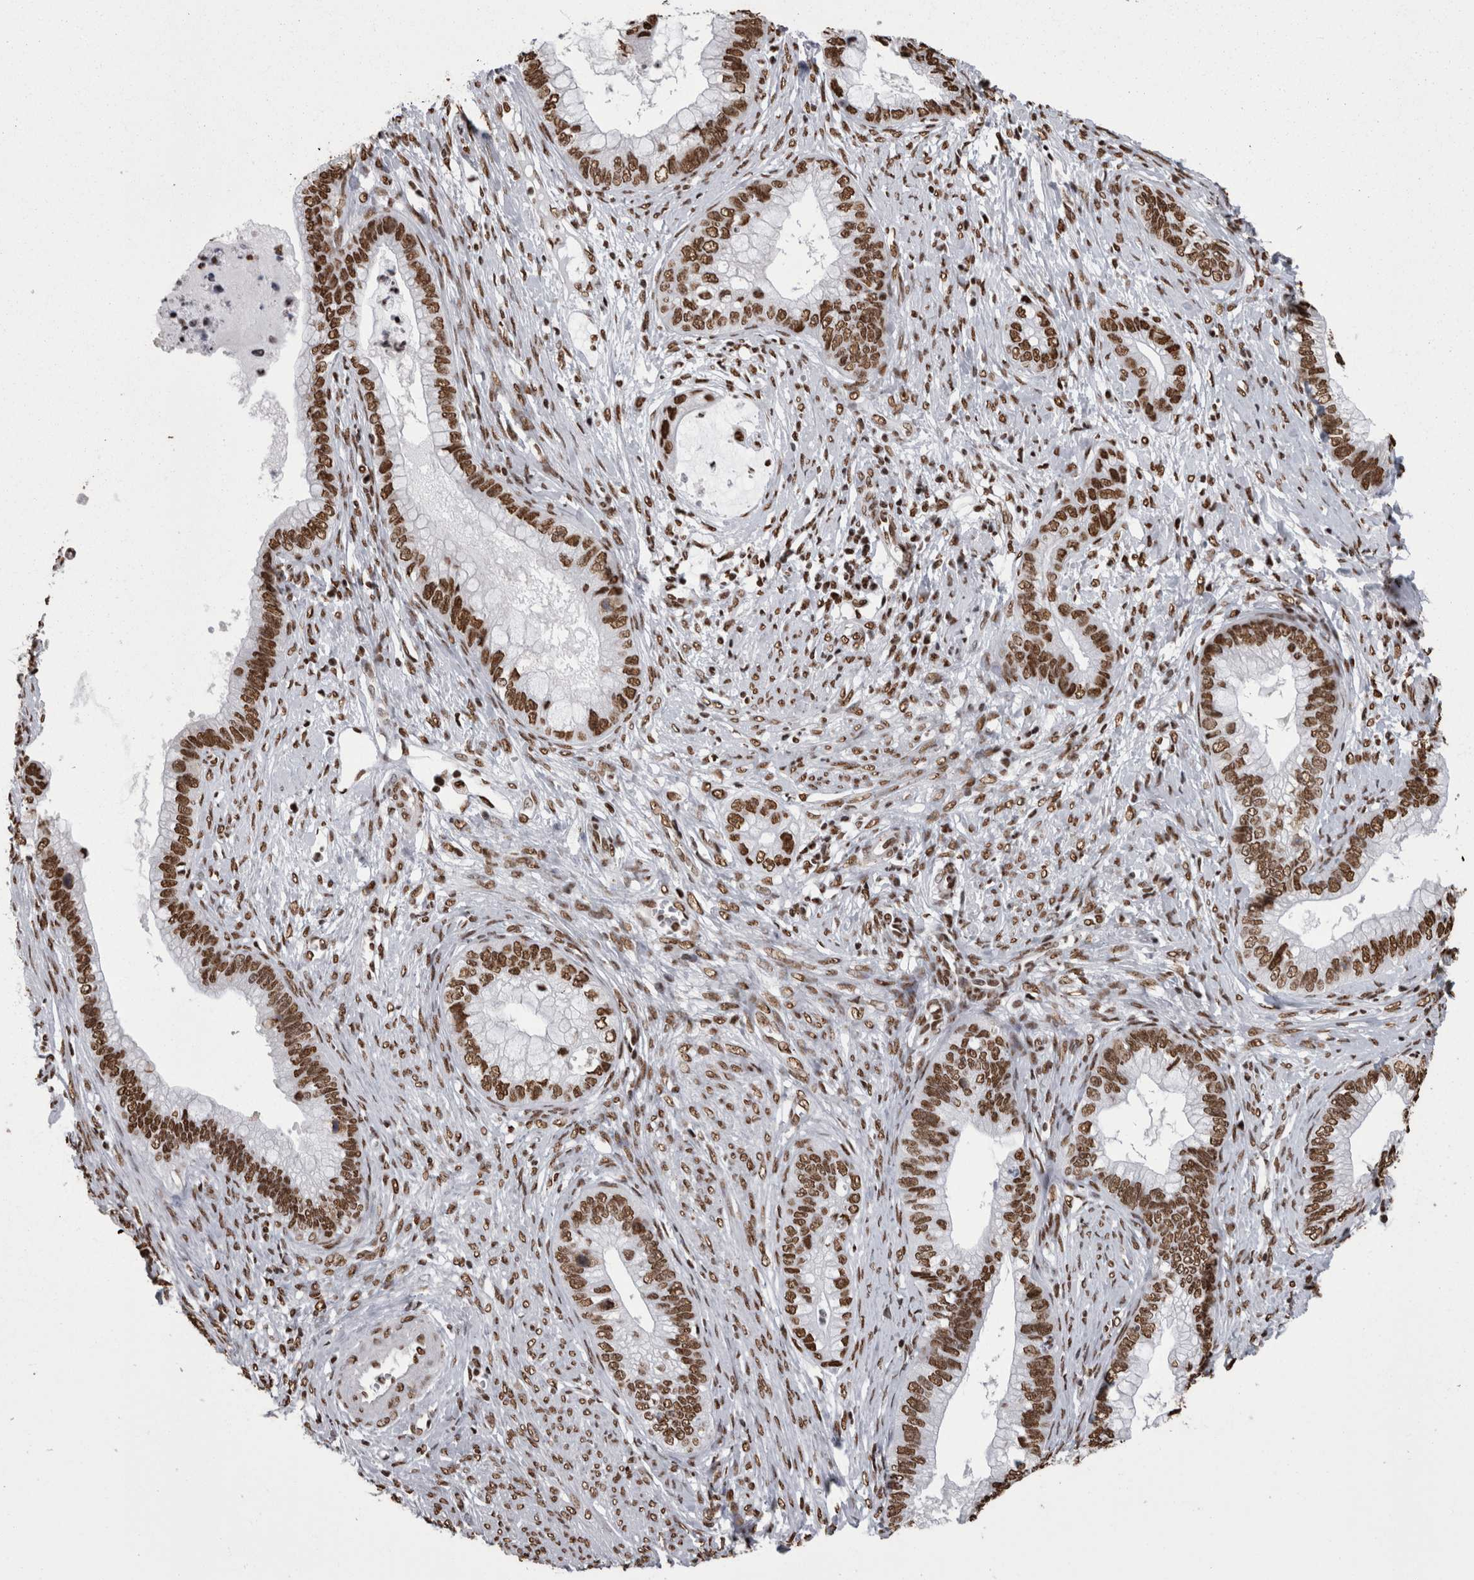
{"staining": {"intensity": "strong", "quantity": ">75%", "location": "nuclear"}, "tissue": "cervical cancer", "cell_type": "Tumor cells", "image_type": "cancer", "snomed": [{"axis": "morphology", "description": "Adenocarcinoma, NOS"}, {"axis": "topography", "description": "Cervix"}], "caption": "Cervical adenocarcinoma was stained to show a protein in brown. There is high levels of strong nuclear staining in about >75% of tumor cells.", "gene": "HNRNPM", "patient": {"sex": "female", "age": 44}}